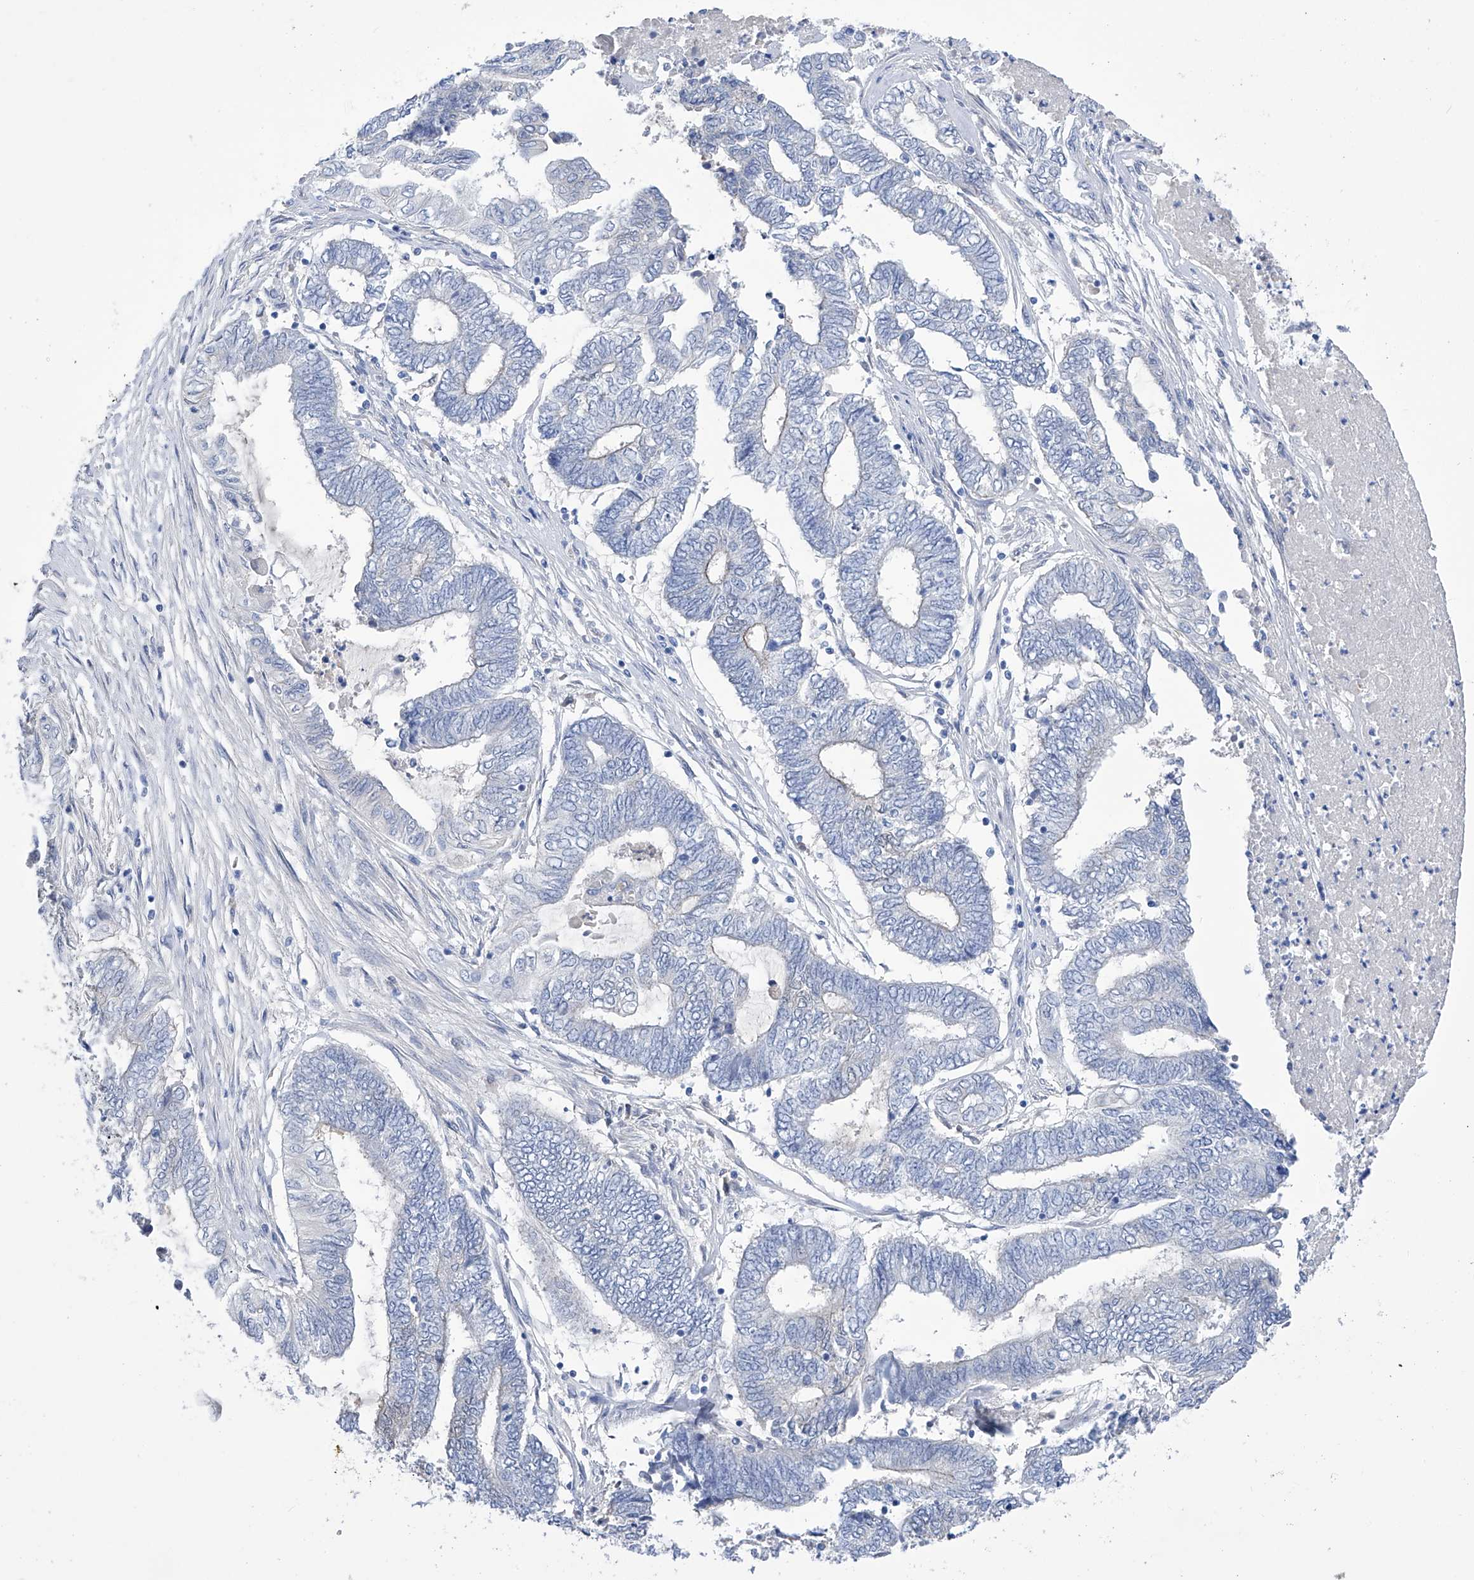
{"staining": {"intensity": "negative", "quantity": "none", "location": "none"}, "tissue": "endometrial cancer", "cell_type": "Tumor cells", "image_type": "cancer", "snomed": [{"axis": "morphology", "description": "Adenocarcinoma, NOS"}, {"axis": "topography", "description": "Uterus"}, {"axis": "topography", "description": "Endometrium"}], "caption": "Immunohistochemical staining of endometrial cancer reveals no significant expression in tumor cells.", "gene": "PGM3", "patient": {"sex": "female", "age": 70}}